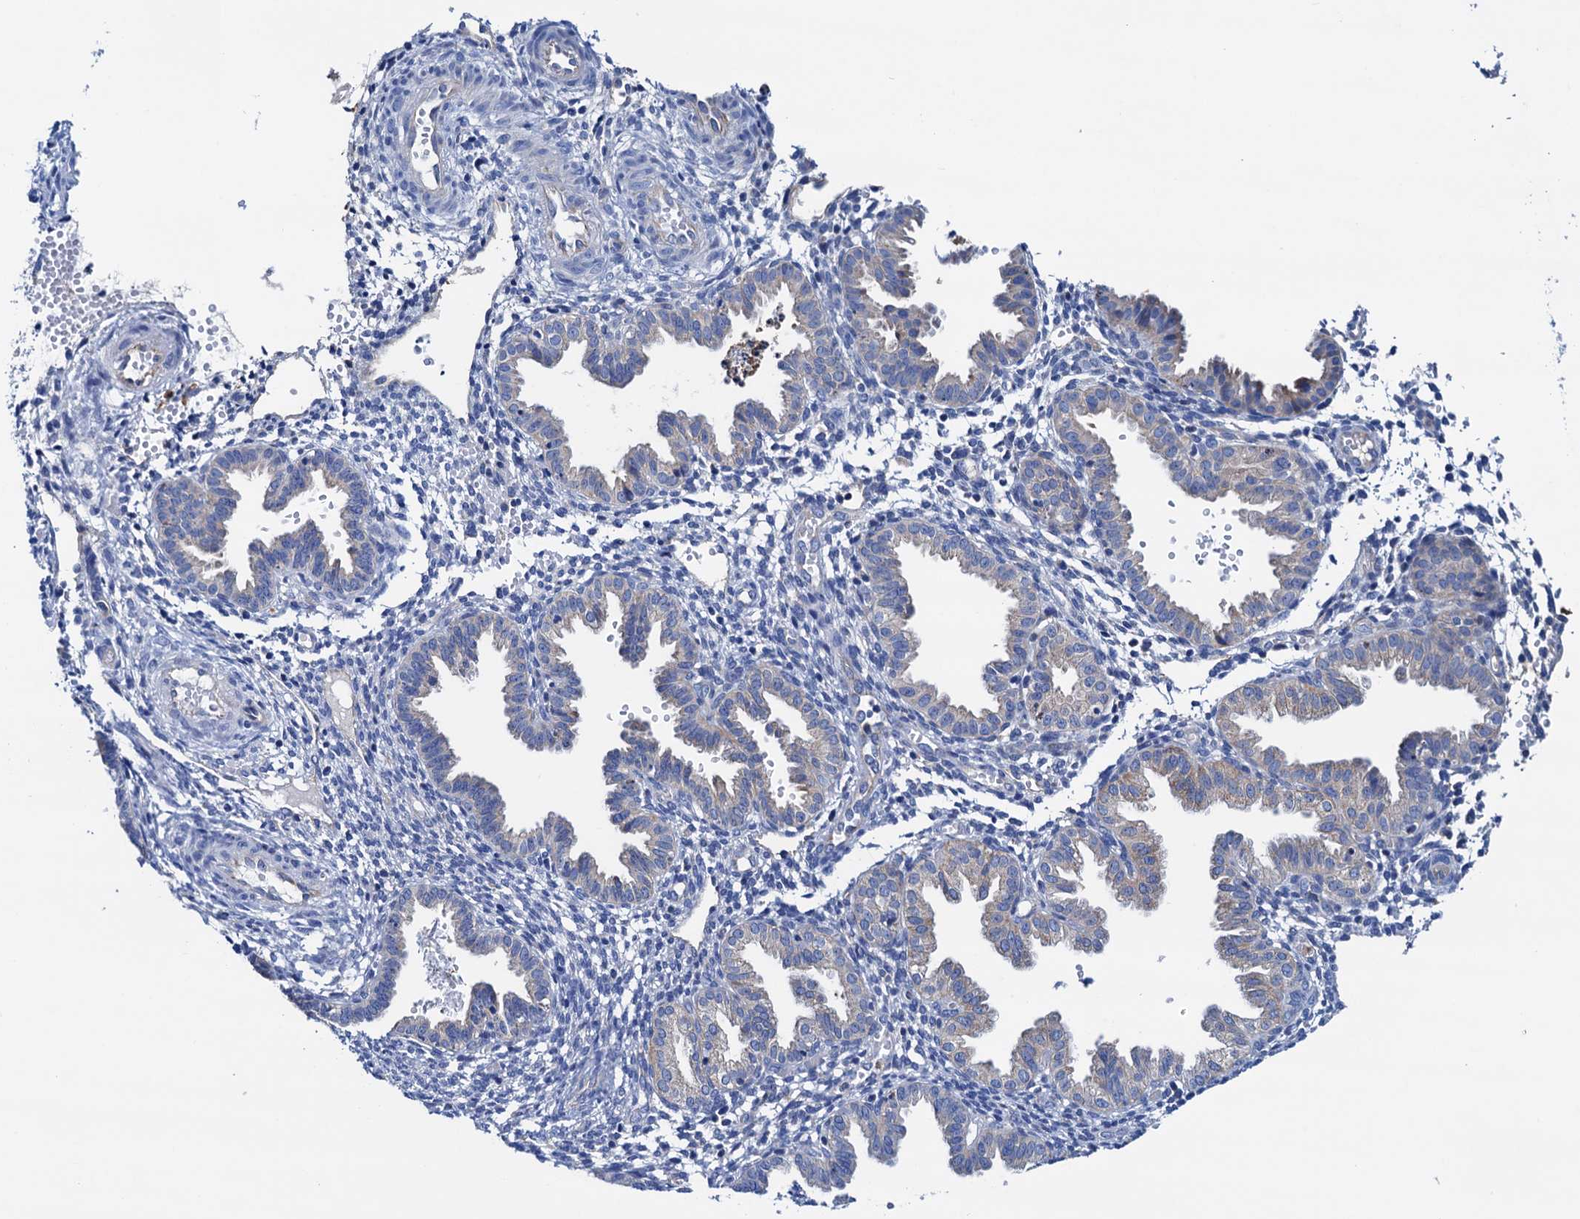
{"staining": {"intensity": "negative", "quantity": "none", "location": "none"}, "tissue": "endometrium", "cell_type": "Cells in endometrial stroma", "image_type": "normal", "snomed": [{"axis": "morphology", "description": "Normal tissue, NOS"}, {"axis": "topography", "description": "Endometrium"}], "caption": "Immunohistochemistry of unremarkable endometrium shows no expression in cells in endometrial stroma.", "gene": "RASSF9", "patient": {"sex": "female", "age": 33}}